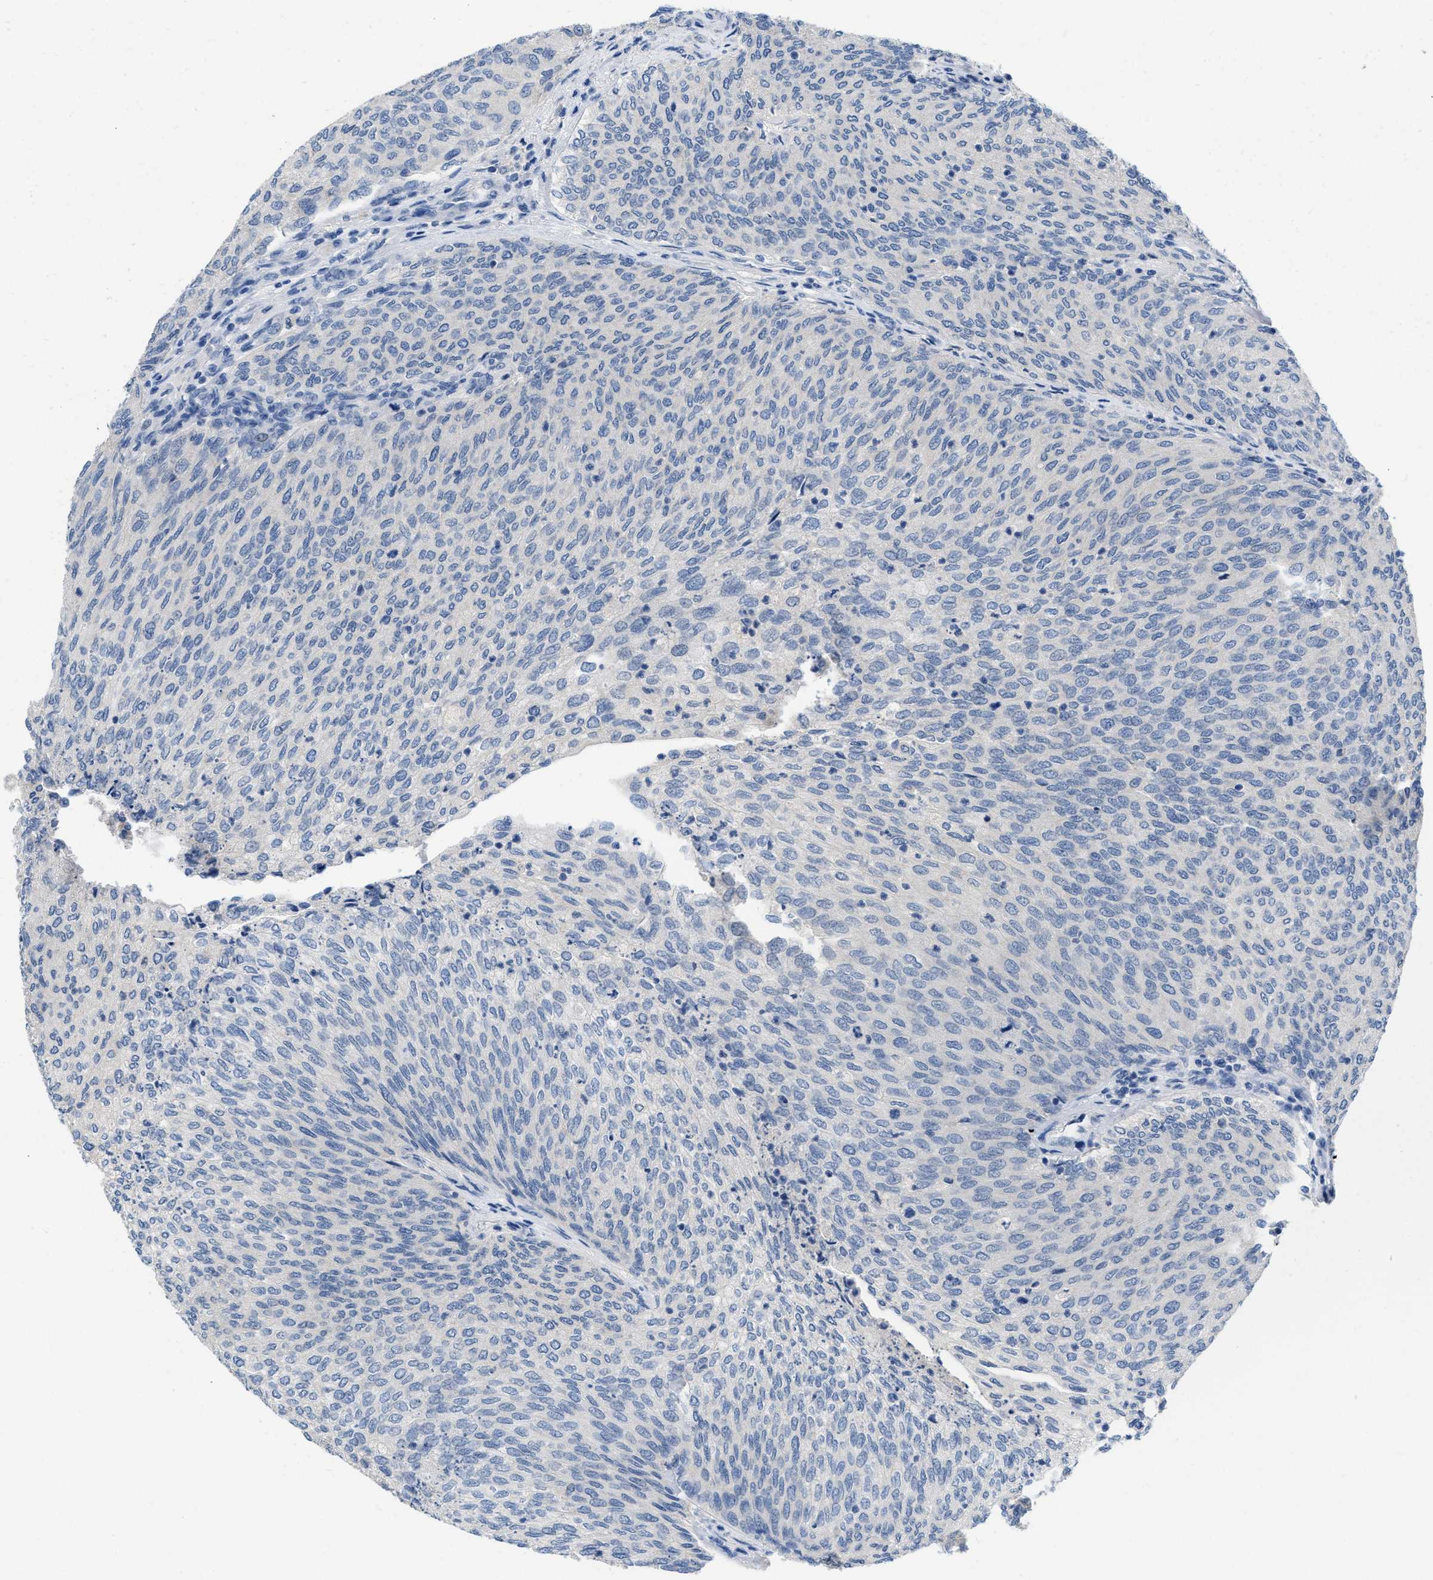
{"staining": {"intensity": "negative", "quantity": "none", "location": "none"}, "tissue": "urothelial cancer", "cell_type": "Tumor cells", "image_type": "cancer", "snomed": [{"axis": "morphology", "description": "Urothelial carcinoma, Low grade"}, {"axis": "topography", "description": "Urinary bladder"}], "caption": "Tumor cells are negative for brown protein staining in urothelial cancer.", "gene": "PYY", "patient": {"sex": "female", "age": 79}}